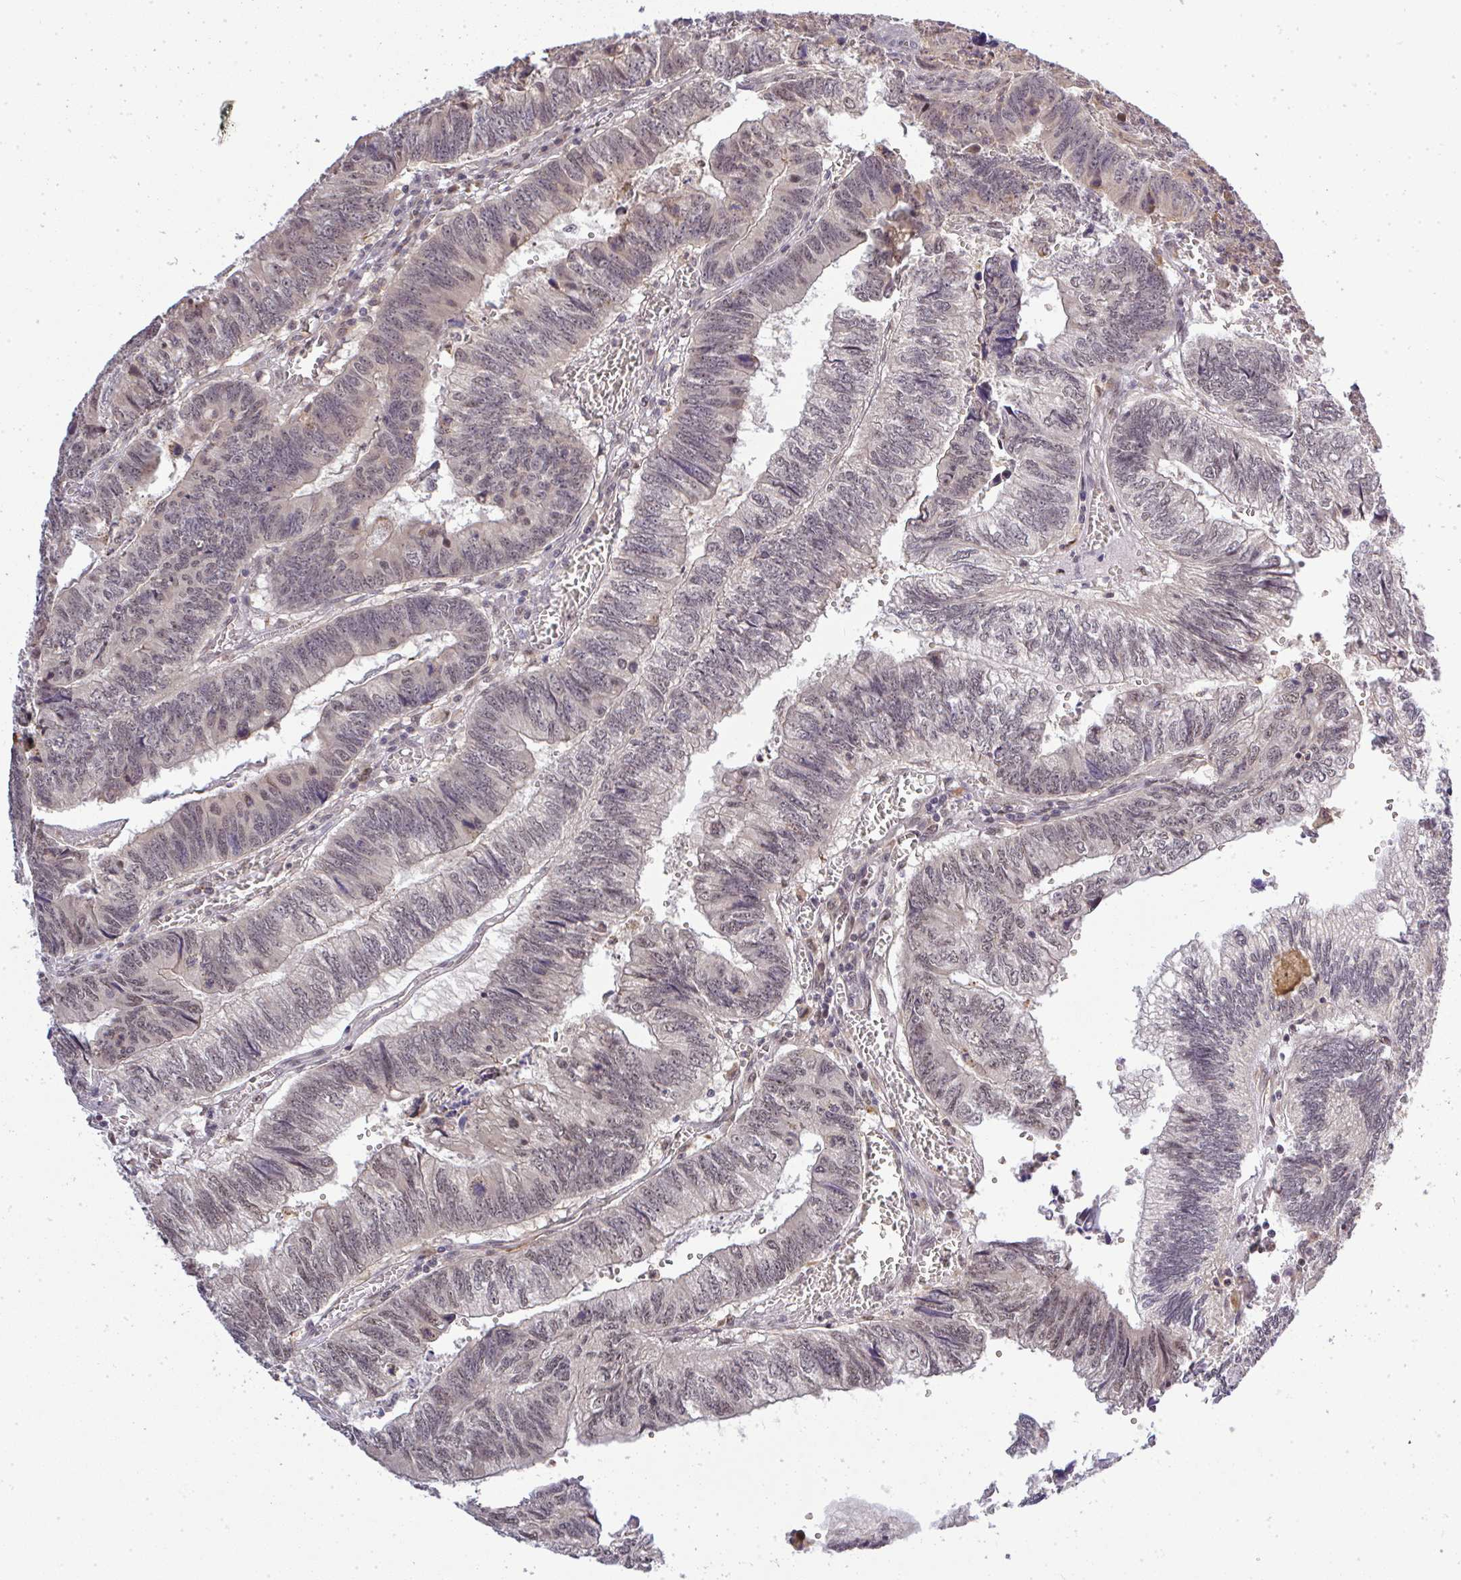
{"staining": {"intensity": "negative", "quantity": "none", "location": "none"}, "tissue": "colorectal cancer", "cell_type": "Tumor cells", "image_type": "cancer", "snomed": [{"axis": "morphology", "description": "Adenocarcinoma, NOS"}, {"axis": "topography", "description": "Colon"}], "caption": "Immunohistochemical staining of human colorectal cancer (adenocarcinoma) demonstrates no significant expression in tumor cells. The staining was performed using DAB to visualize the protein expression in brown, while the nuclei were stained in blue with hematoxylin (Magnification: 20x).", "gene": "FAM153A", "patient": {"sex": "male", "age": 86}}